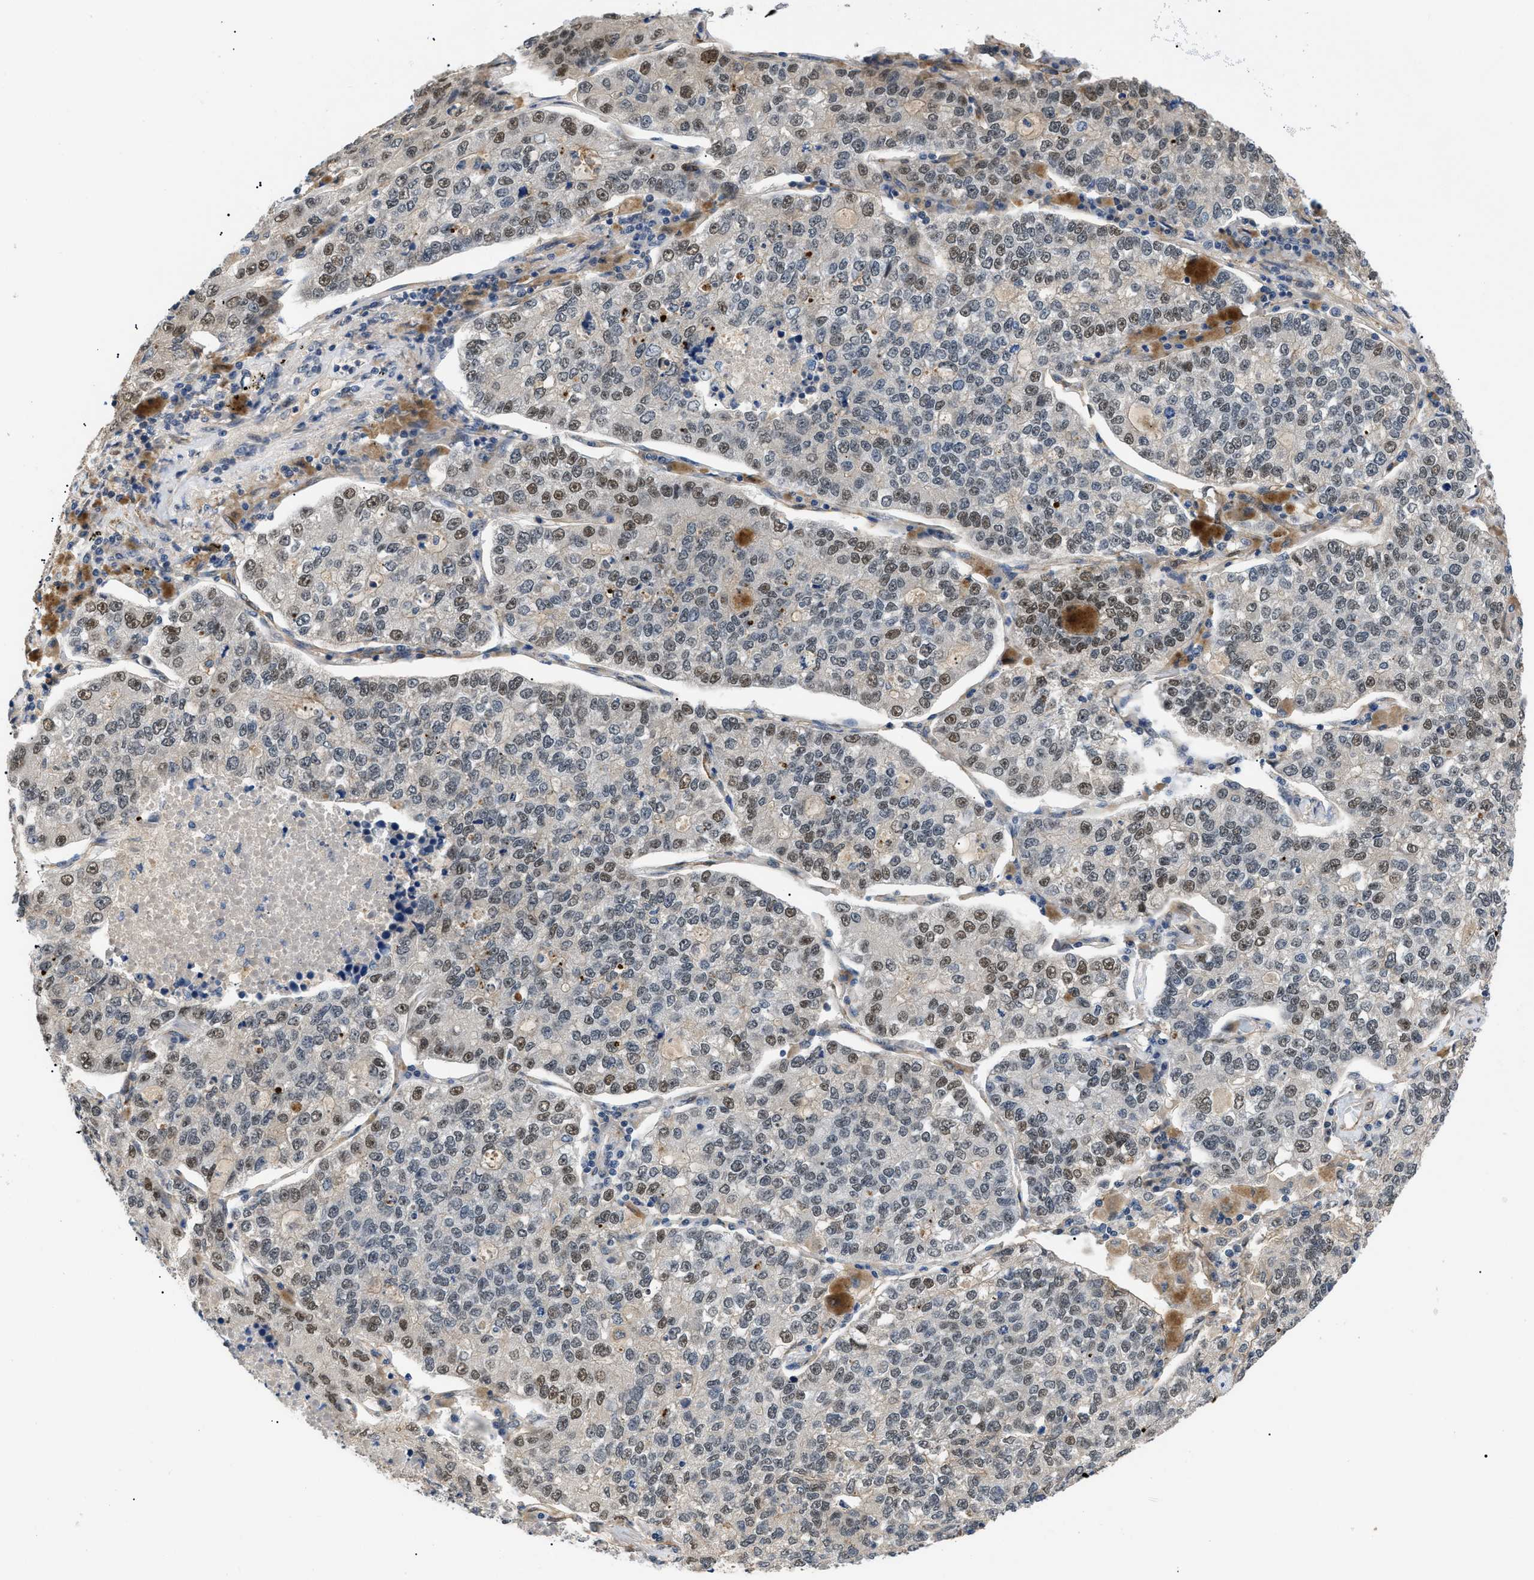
{"staining": {"intensity": "moderate", "quantity": "25%-75%", "location": "nuclear"}, "tissue": "lung cancer", "cell_type": "Tumor cells", "image_type": "cancer", "snomed": [{"axis": "morphology", "description": "Adenocarcinoma, NOS"}, {"axis": "topography", "description": "Lung"}], "caption": "Human lung cancer stained for a protein (brown) reveals moderate nuclear positive staining in about 25%-75% of tumor cells.", "gene": "CRCP", "patient": {"sex": "male", "age": 49}}